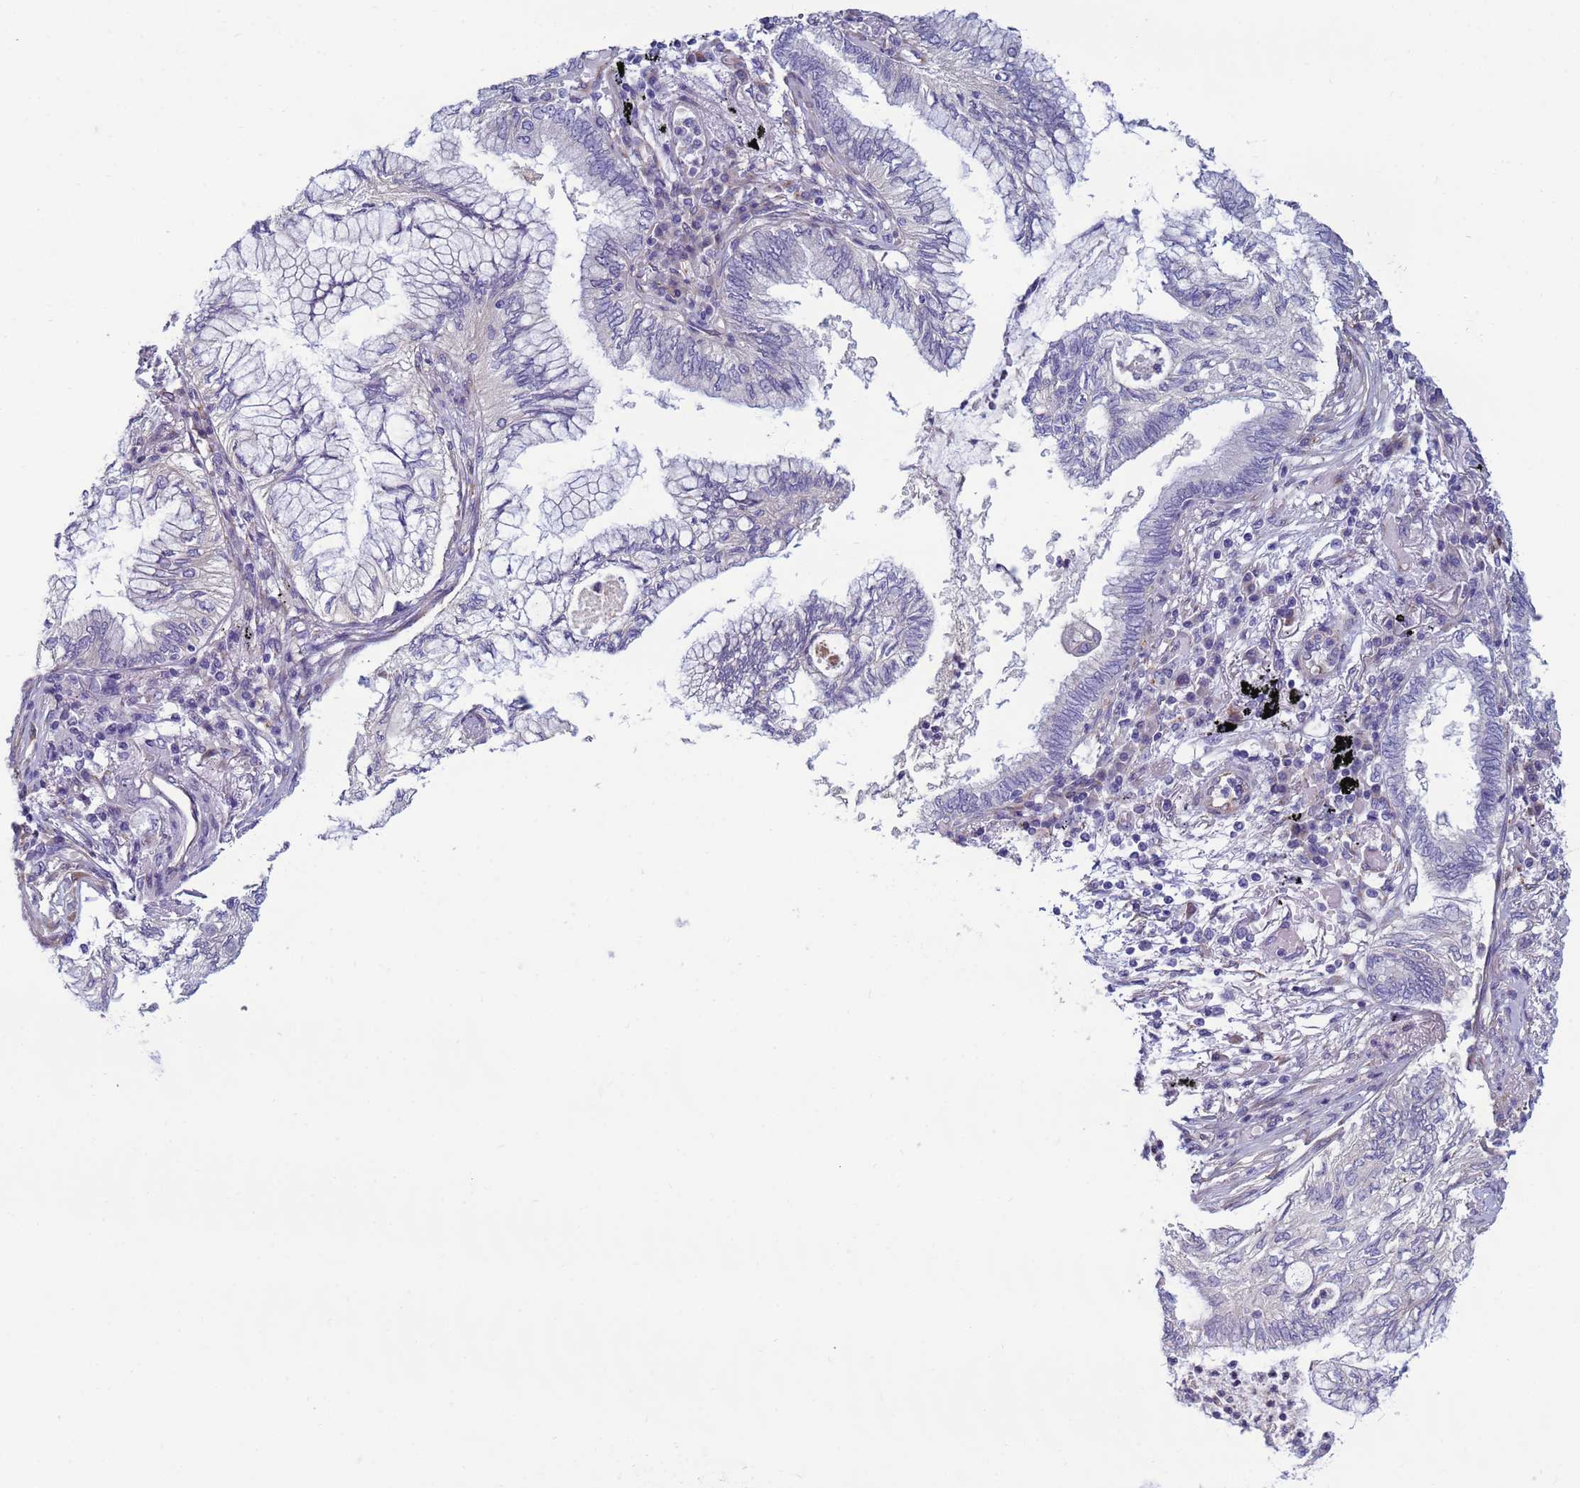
{"staining": {"intensity": "negative", "quantity": "none", "location": "none"}, "tissue": "lung cancer", "cell_type": "Tumor cells", "image_type": "cancer", "snomed": [{"axis": "morphology", "description": "Adenocarcinoma, NOS"}, {"axis": "topography", "description": "Lung"}], "caption": "IHC of human lung cancer demonstrates no staining in tumor cells.", "gene": "TRPC6", "patient": {"sex": "female", "age": 70}}